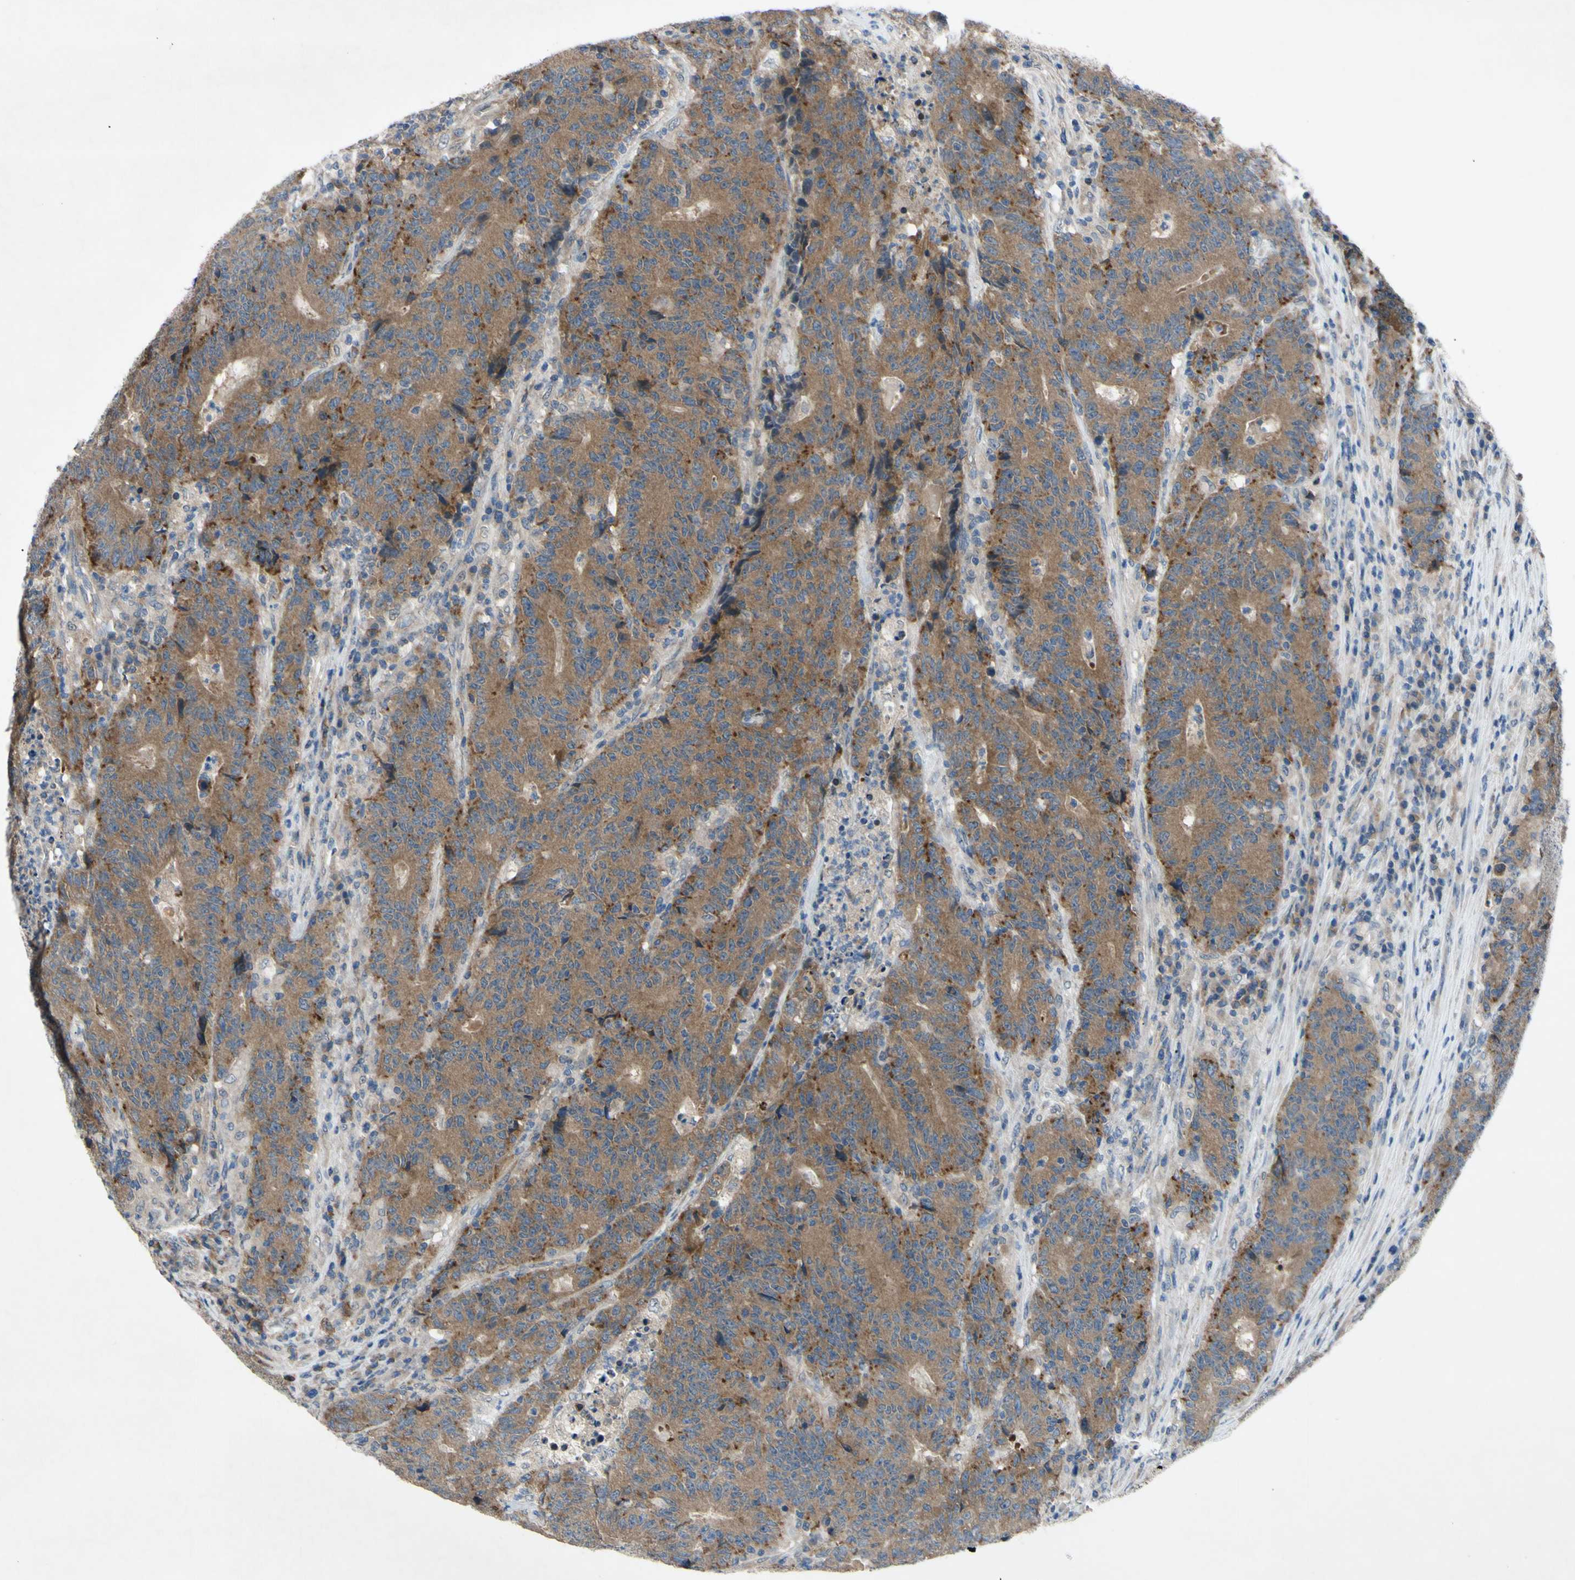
{"staining": {"intensity": "moderate", "quantity": ">75%", "location": "cytoplasmic/membranous"}, "tissue": "colorectal cancer", "cell_type": "Tumor cells", "image_type": "cancer", "snomed": [{"axis": "morphology", "description": "Normal tissue, NOS"}, {"axis": "morphology", "description": "Adenocarcinoma, NOS"}, {"axis": "topography", "description": "Colon"}], "caption": "Immunohistochemistry of human colorectal cancer reveals medium levels of moderate cytoplasmic/membranous positivity in about >75% of tumor cells.", "gene": "HILPDA", "patient": {"sex": "female", "age": 75}}